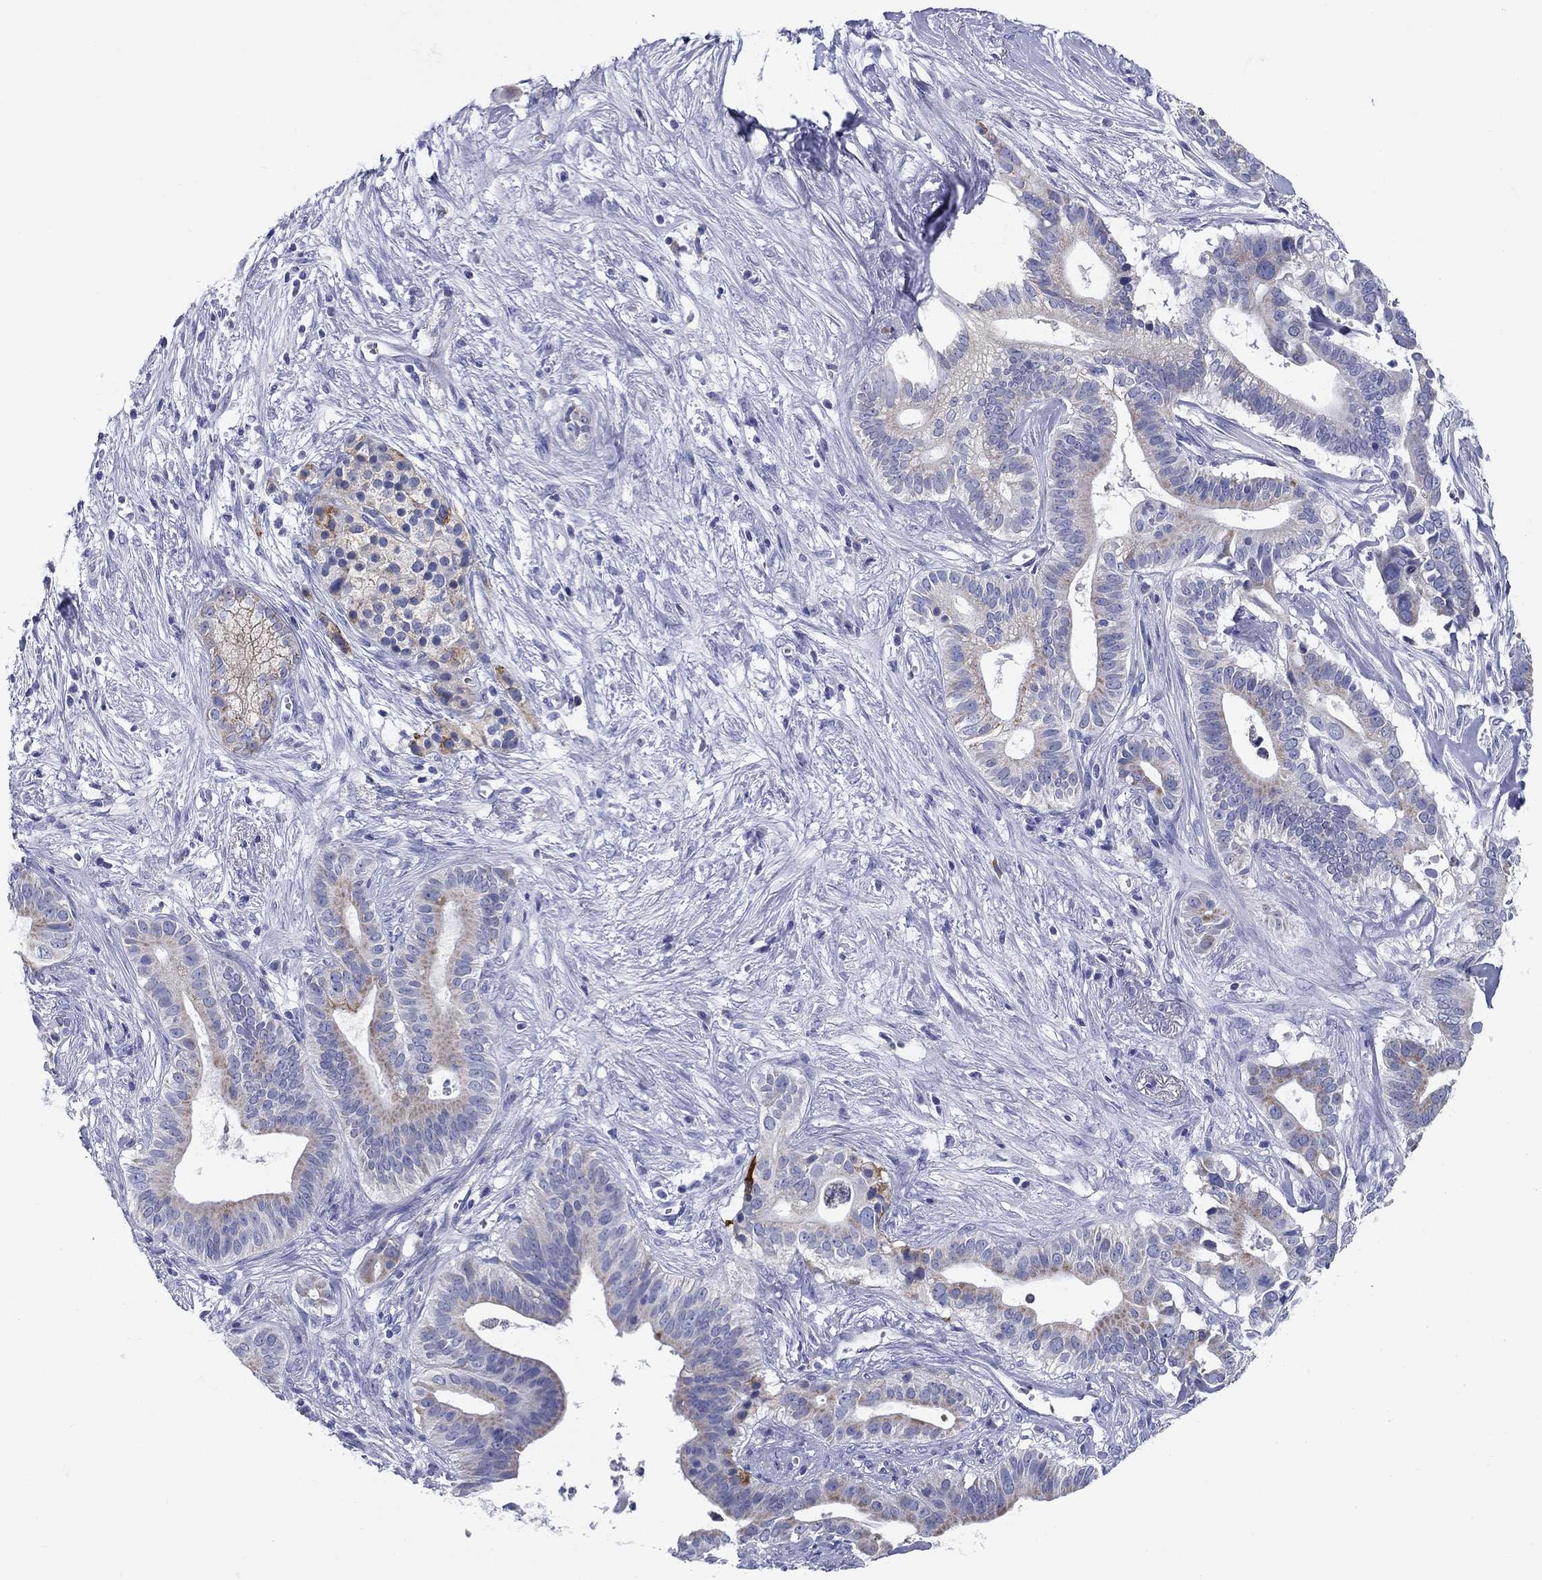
{"staining": {"intensity": "weak", "quantity": "<25%", "location": "cytoplasmic/membranous"}, "tissue": "pancreatic cancer", "cell_type": "Tumor cells", "image_type": "cancer", "snomed": [{"axis": "morphology", "description": "Adenocarcinoma, NOS"}, {"axis": "topography", "description": "Pancreas"}], "caption": "Histopathology image shows no significant protein positivity in tumor cells of pancreatic cancer. (Brightfield microscopy of DAB (3,3'-diaminobenzidine) immunohistochemistry at high magnification).", "gene": "UPB1", "patient": {"sex": "male", "age": 61}}